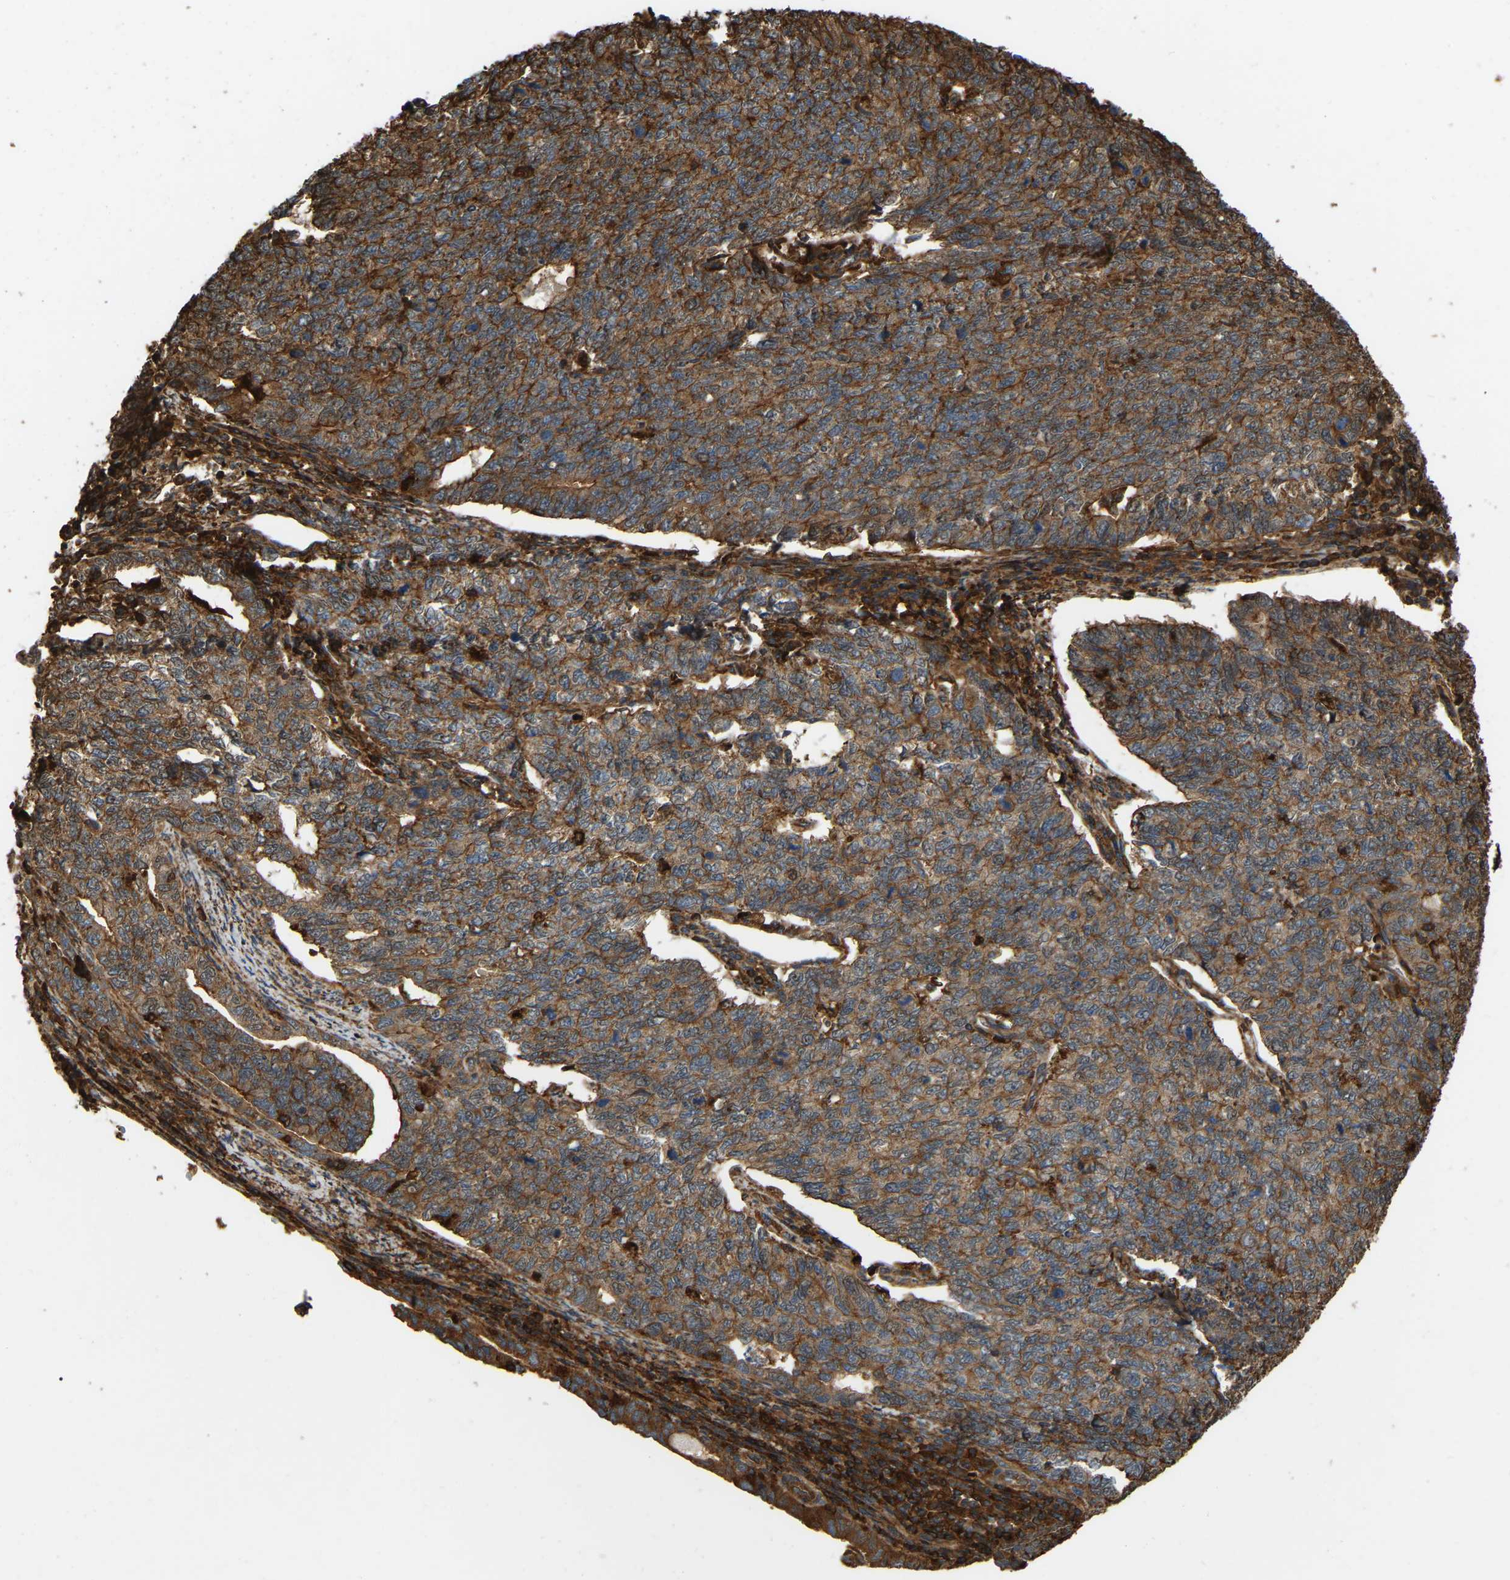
{"staining": {"intensity": "moderate", "quantity": ">75%", "location": "cytoplasmic/membranous"}, "tissue": "cervical cancer", "cell_type": "Tumor cells", "image_type": "cancer", "snomed": [{"axis": "morphology", "description": "Squamous cell carcinoma, NOS"}, {"axis": "topography", "description": "Cervix"}], "caption": "Immunohistochemical staining of human cervical cancer (squamous cell carcinoma) reveals medium levels of moderate cytoplasmic/membranous protein staining in approximately >75% of tumor cells.", "gene": "SAMD9L", "patient": {"sex": "female", "age": 63}}